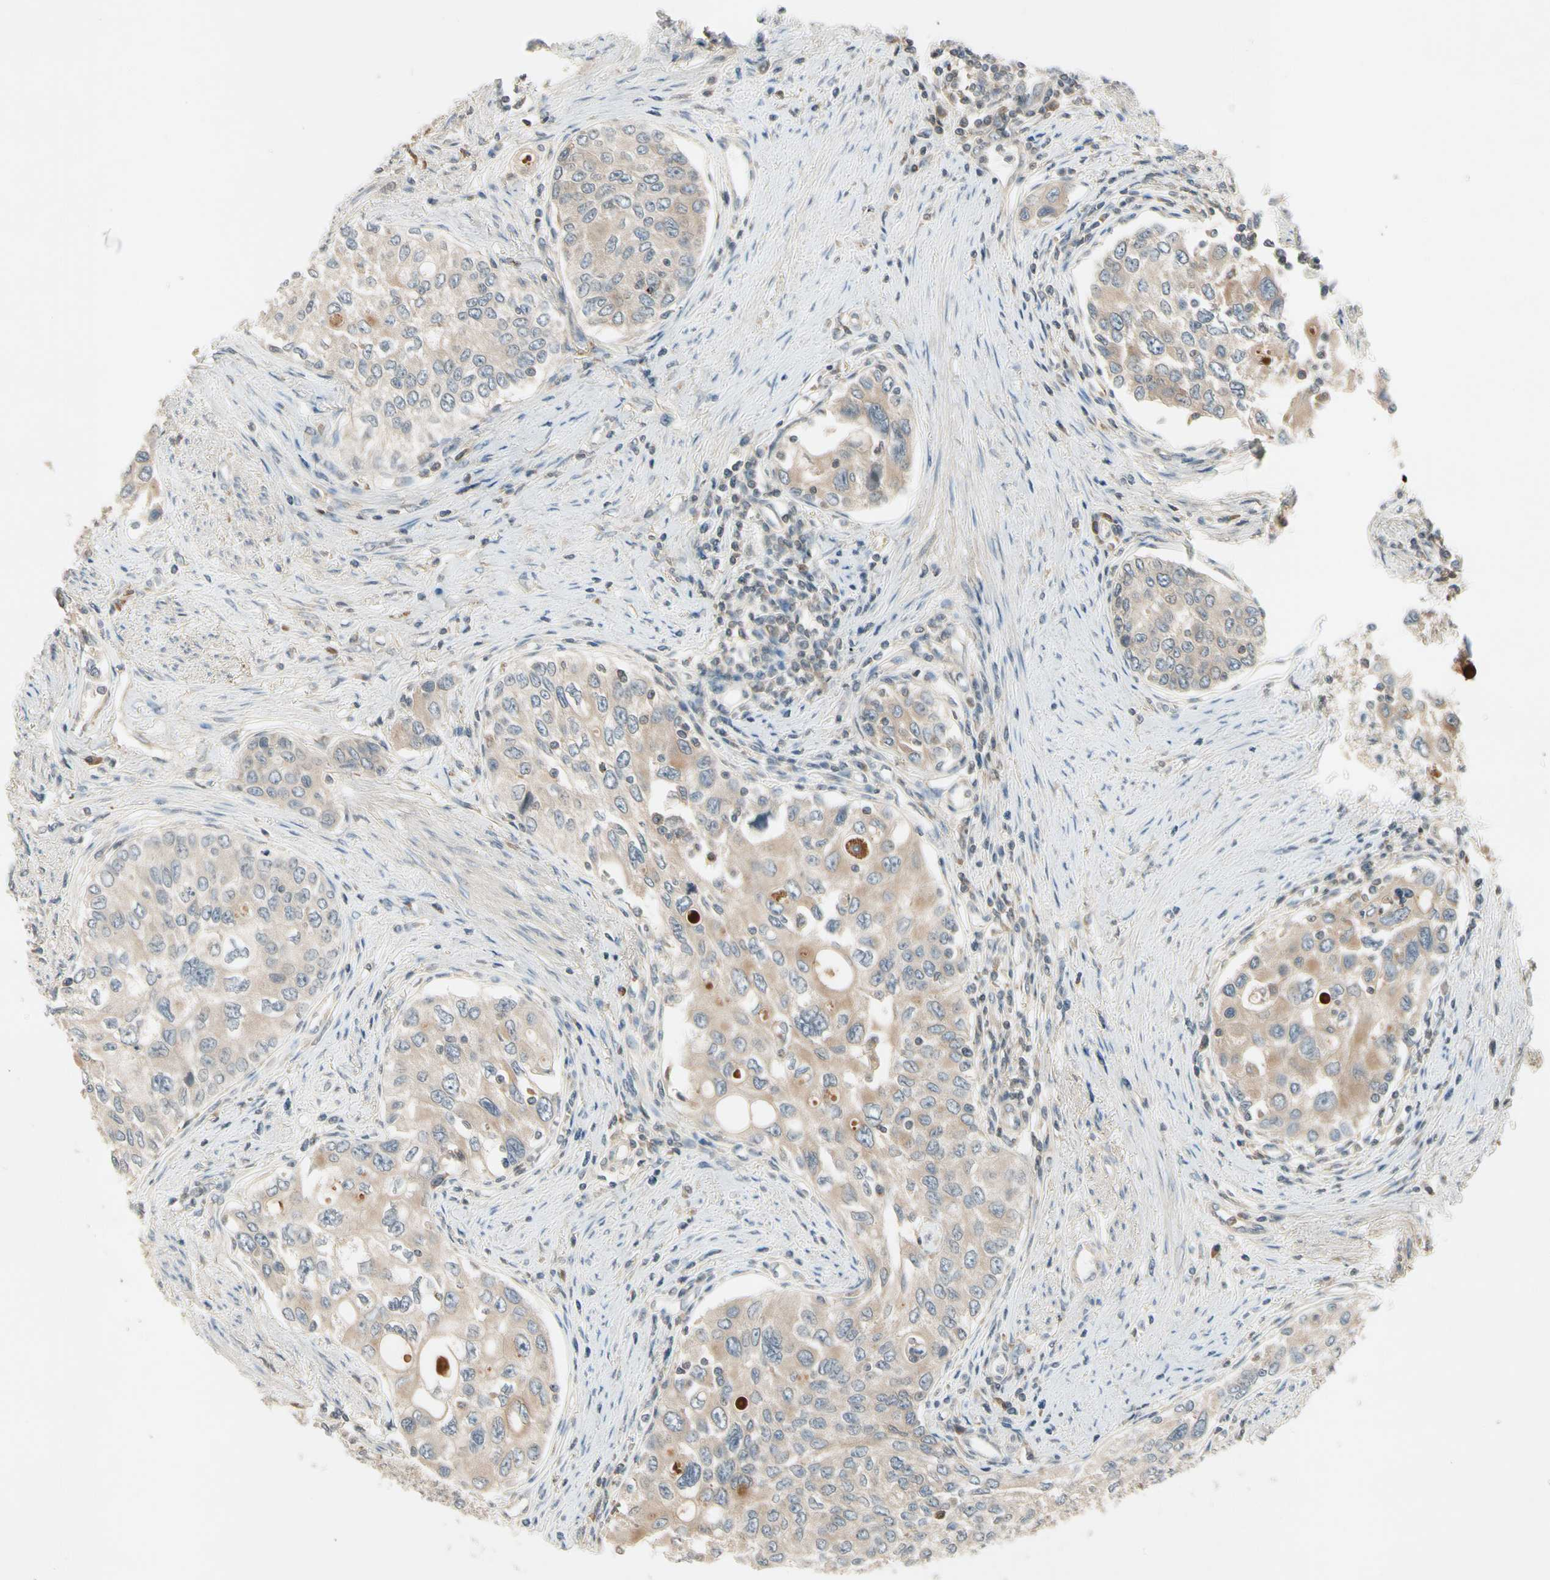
{"staining": {"intensity": "weak", "quantity": ">75%", "location": "cytoplasmic/membranous"}, "tissue": "urothelial cancer", "cell_type": "Tumor cells", "image_type": "cancer", "snomed": [{"axis": "morphology", "description": "Urothelial carcinoma, High grade"}, {"axis": "topography", "description": "Urinary bladder"}], "caption": "Brown immunohistochemical staining in human high-grade urothelial carcinoma demonstrates weak cytoplasmic/membranous expression in approximately >75% of tumor cells.", "gene": "CCL4", "patient": {"sex": "female", "age": 56}}